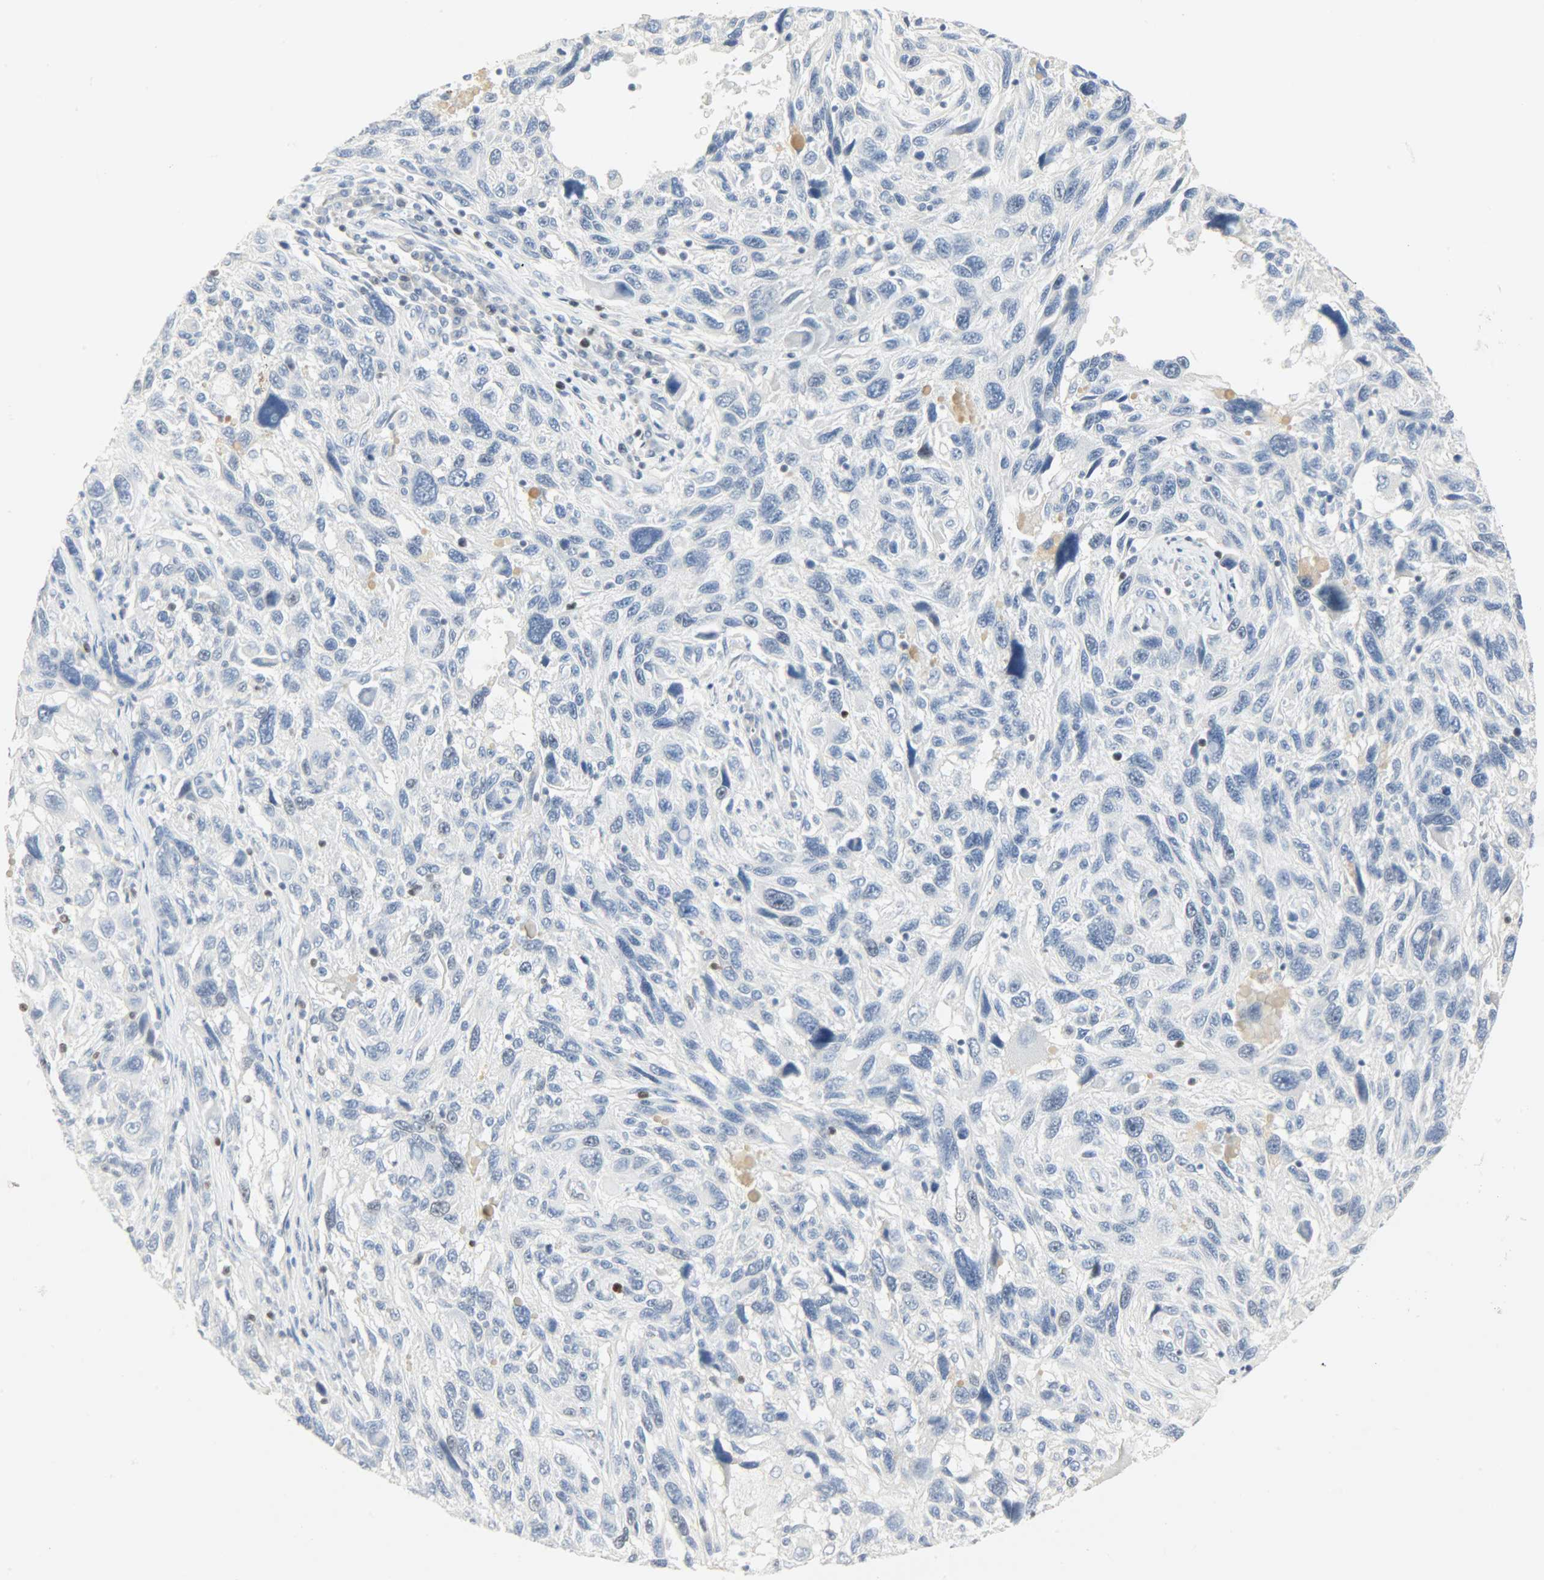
{"staining": {"intensity": "negative", "quantity": "none", "location": "none"}, "tissue": "melanoma", "cell_type": "Tumor cells", "image_type": "cancer", "snomed": [{"axis": "morphology", "description": "Malignant melanoma, NOS"}, {"axis": "topography", "description": "Skin"}], "caption": "IHC histopathology image of human malignant melanoma stained for a protein (brown), which demonstrates no expression in tumor cells.", "gene": "HELLS", "patient": {"sex": "male", "age": 53}}